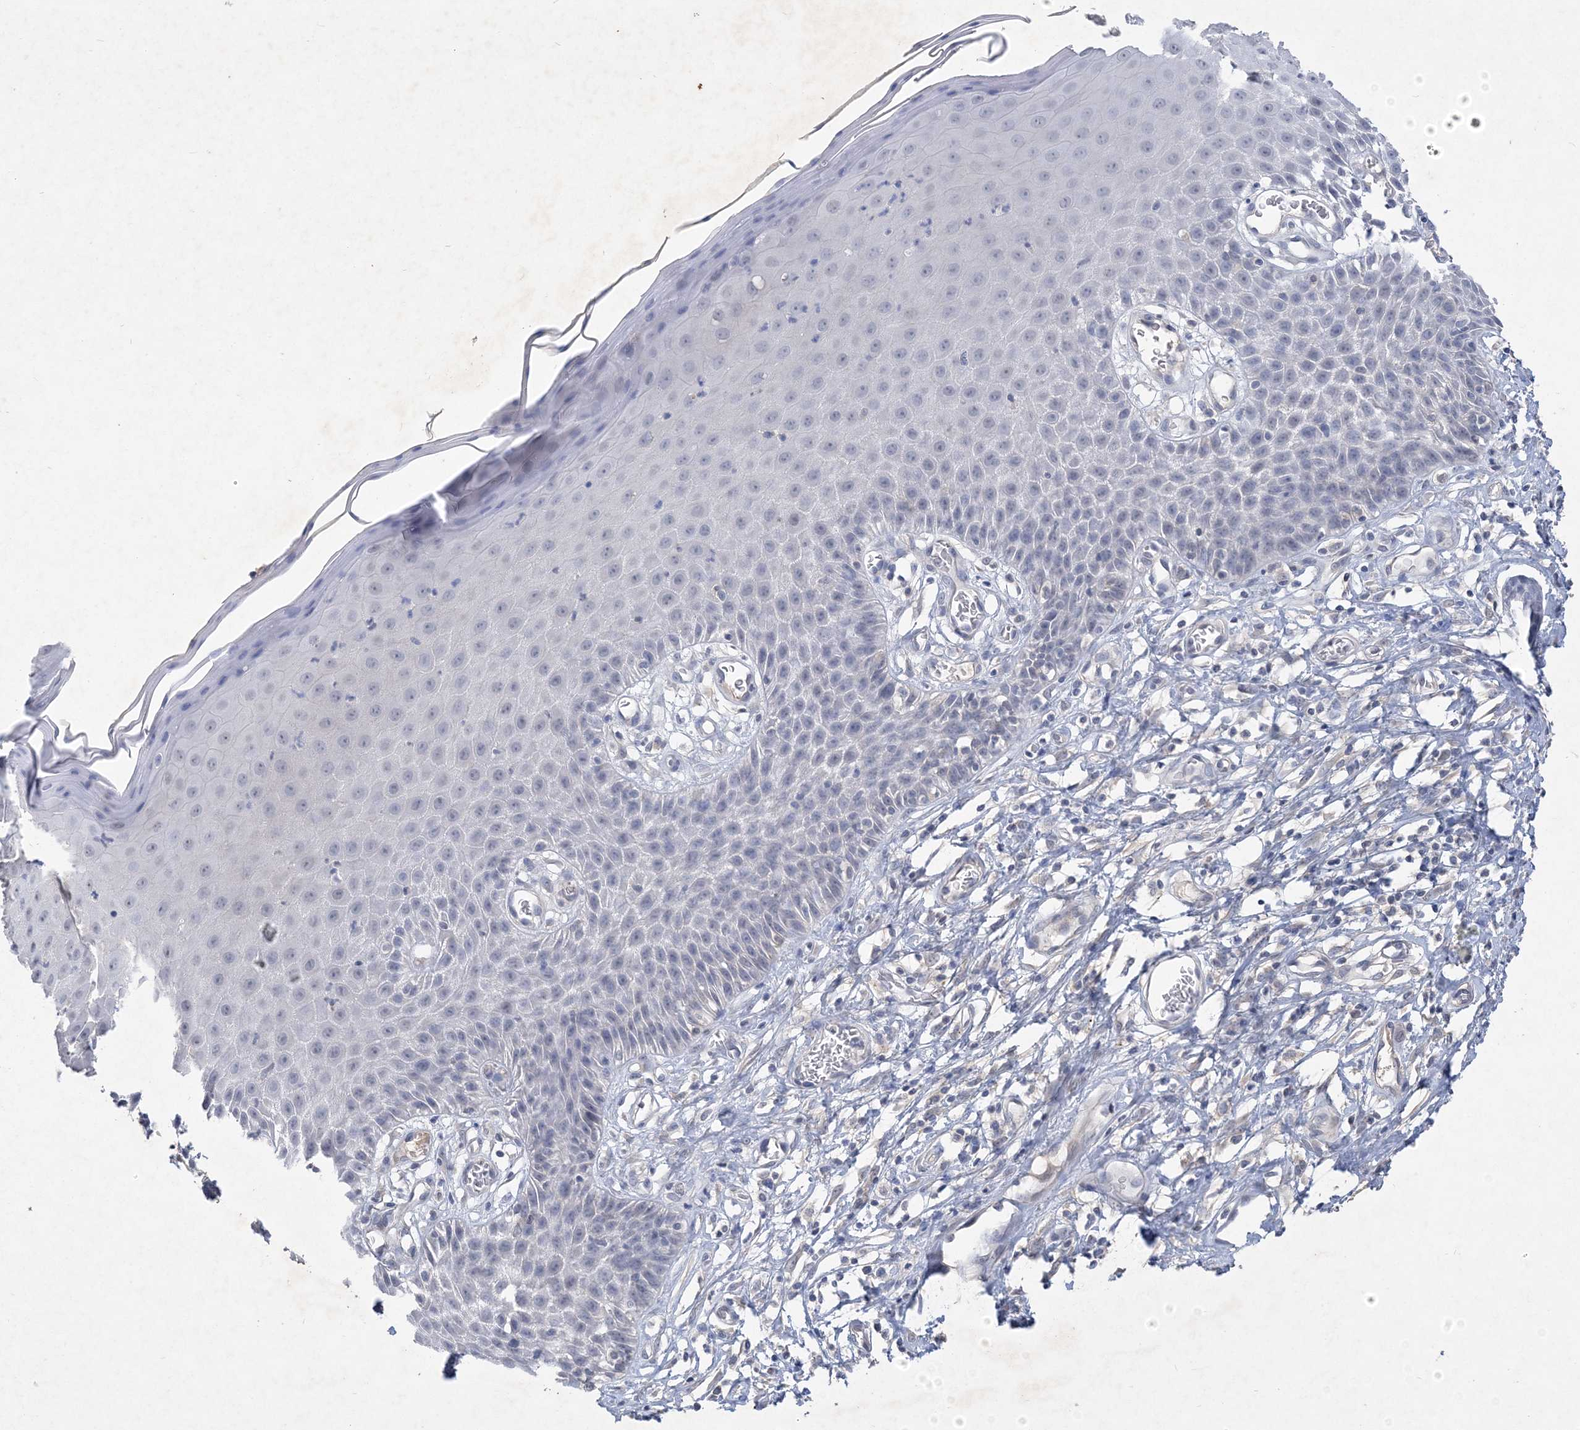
{"staining": {"intensity": "weak", "quantity": "25%-75%", "location": "cytoplasmic/membranous"}, "tissue": "skin", "cell_type": "Epidermal cells", "image_type": "normal", "snomed": [{"axis": "morphology", "description": "Normal tissue, NOS"}, {"axis": "topography", "description": "Vulva"}], "caption": "A histopathology image of human skin stained for a protein demonstrates weak cytoplasmic/membranous brown staining in epidermal cells.", "gene": "C11orf58", "patient": {"sex": "female", "age": 68}}